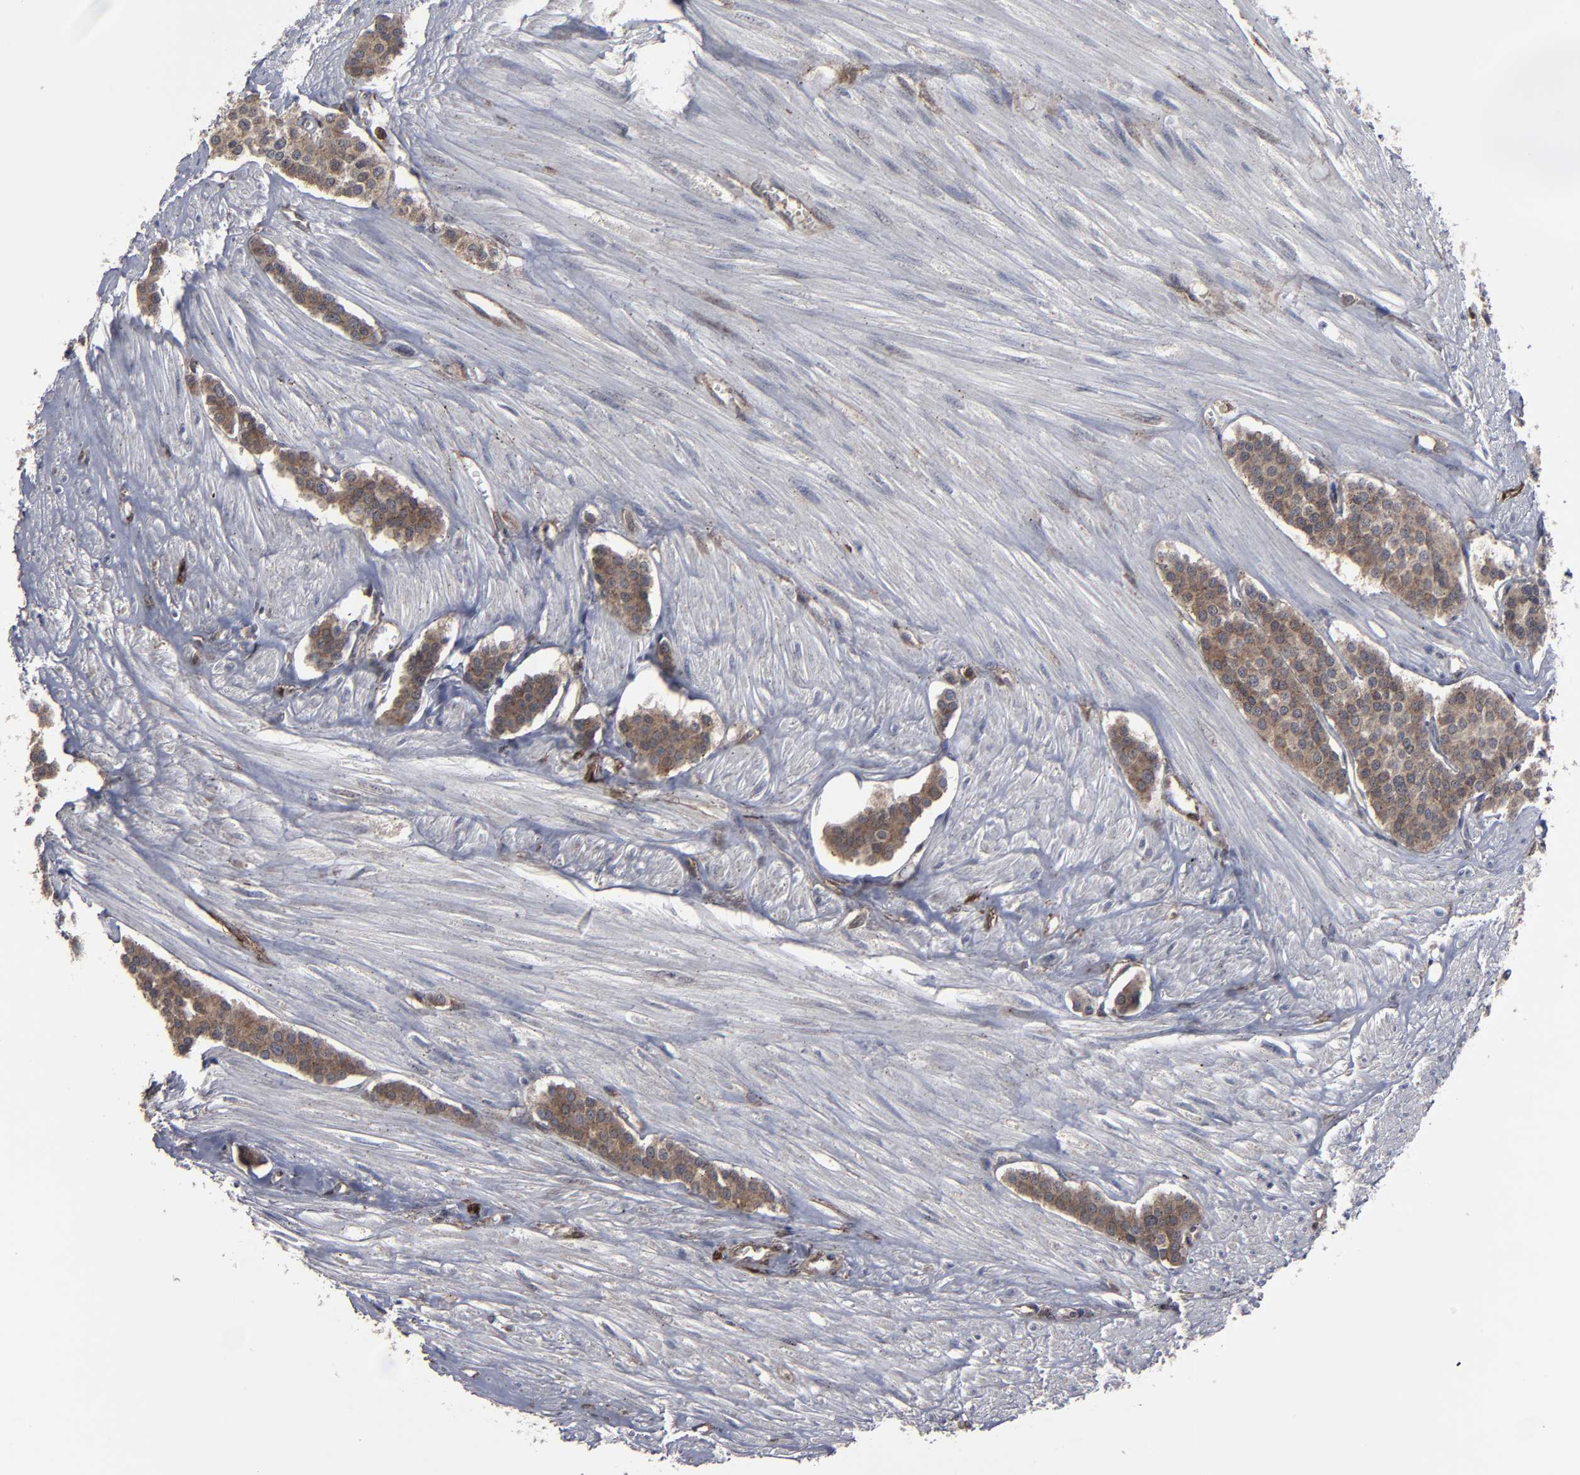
{"staining": {"intensity": "moderate", "quantity": ">75%", "location": "cytoplasmic/membranous"}, "tissue": "carcinoid", "cell_type": "Tumor cells", "image_type": "cancer", "snomed": [{"axis": "morphology", "description": "Carcinoid, malignant, NOS"}, {"axis": "topography", "description": "Small intestine"}], "caption": "Immunohistochemical staining of malignant carcinoid displays medium levels of moderate cytoplasmic/membranous protein positivity in about >75% of tumor cells.", "gene": "KIAA2026", "patient": {"sex": "male", "age": 60}}